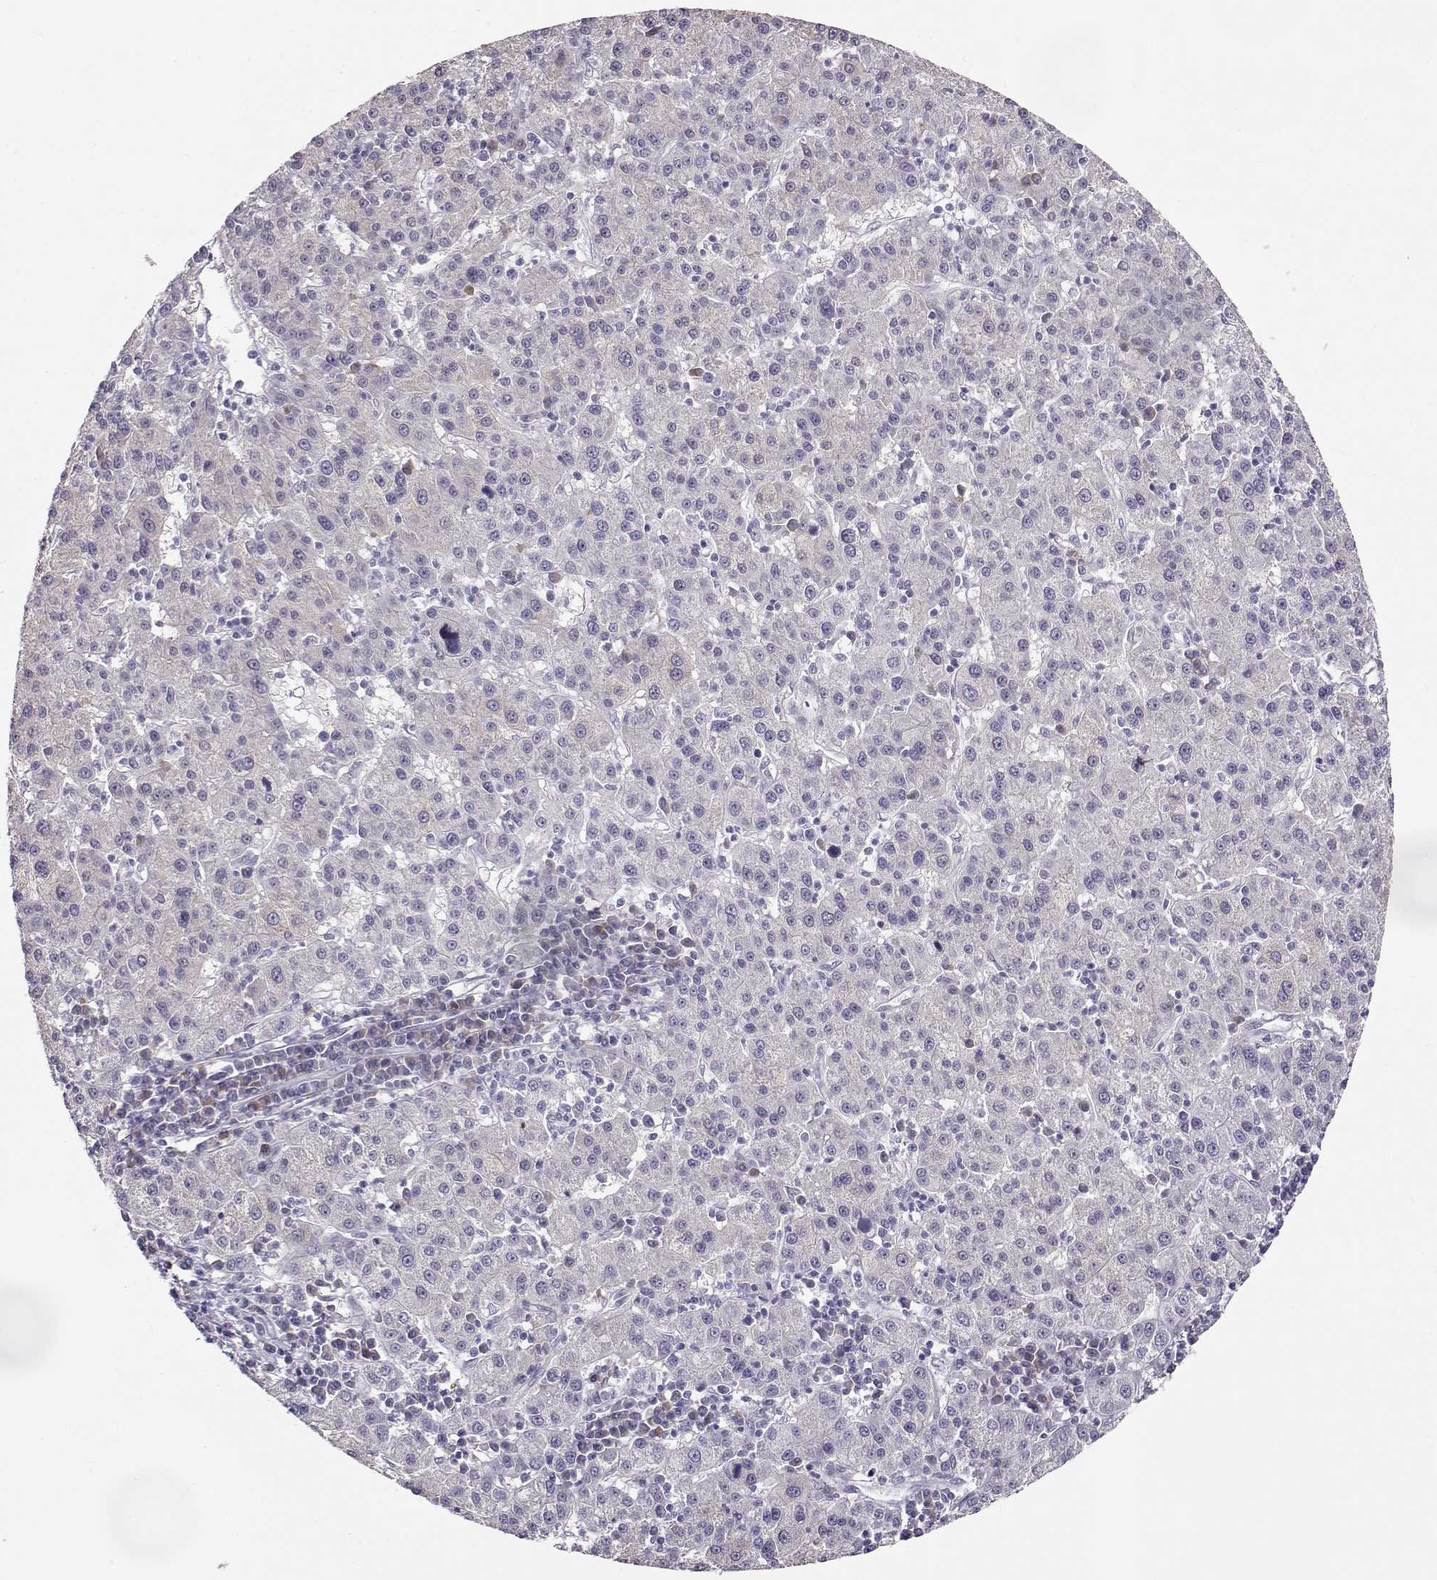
{"staining": {"intensity": "negative", "quantity": "none", "location": "none"}, "tissue": "liver cancer", "cell_type": "Tumor cells", "image_type": "cancer", "snomed": [{"axis": "morphology", "description": "Carcinoma, Hepatocellular, NOS"}, {"axis": "topography", "description": "Liver"}], "caption": "A histopathology image of liver cancer stained for a protein displays no brown staining in tumor cells.", "gene": "GLIPR1L2", "patient": {"sex": "female", "age": 60}}